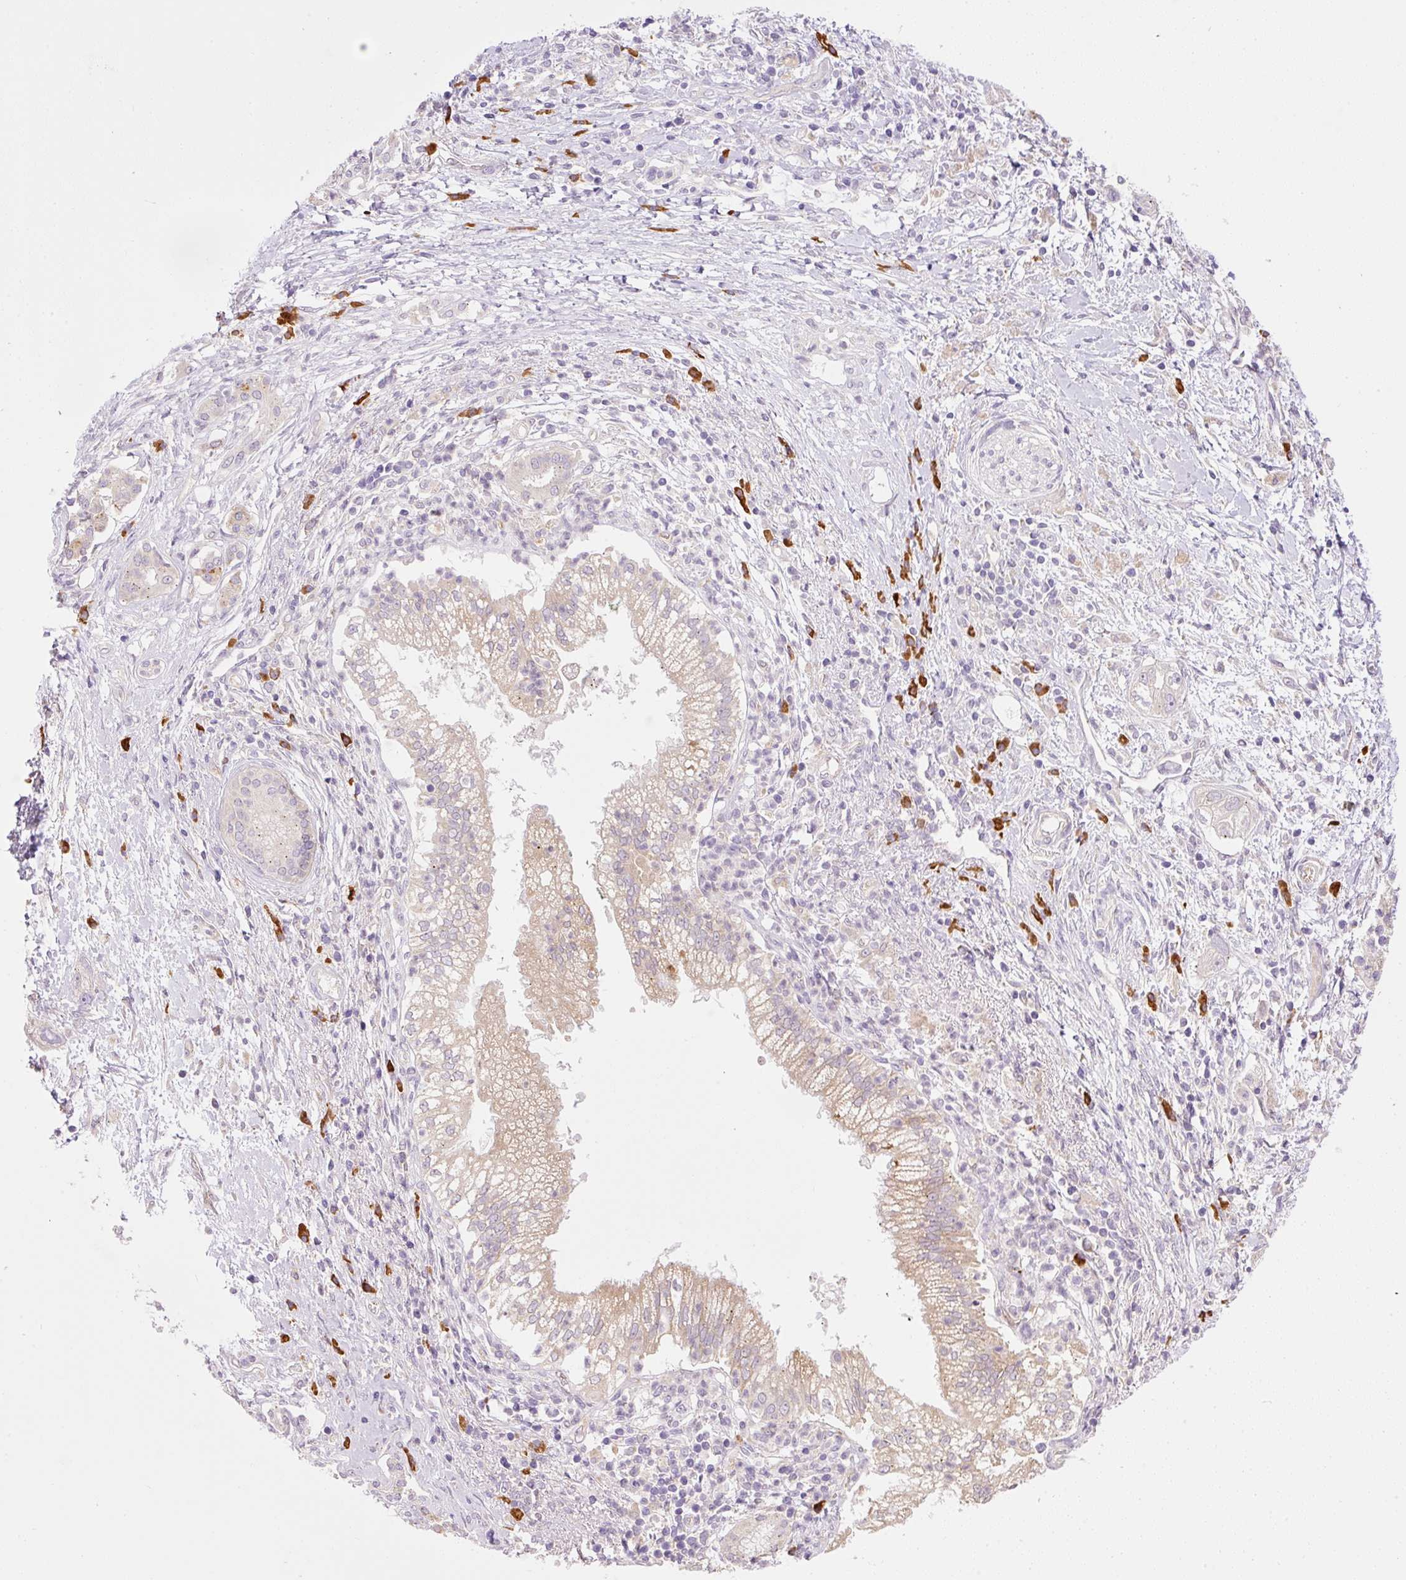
{"staining": {"intensity": "weak", "quantity": "25%-75%", "location": "cytoplasmic/membranous"}, "tissue": "pancreatic cancer", "cell_type": "Tumor cells", "image_type": "cancer", "snomed": [{"axis": "morphology", "description": "Adenocarcinoma, NOS"}, {"axis": "topography", "description": "Pancreas"}], "caption": "This is a photomicrograph of immunohistochemistry (IHC) staining of pancreatic cancer (adenocarcinoma), which shows weak expression in the cytoplasmic/membranous of tumor cells.", "gene": "PNPLA5", "patient": {"sex": "male", "age": 70}}